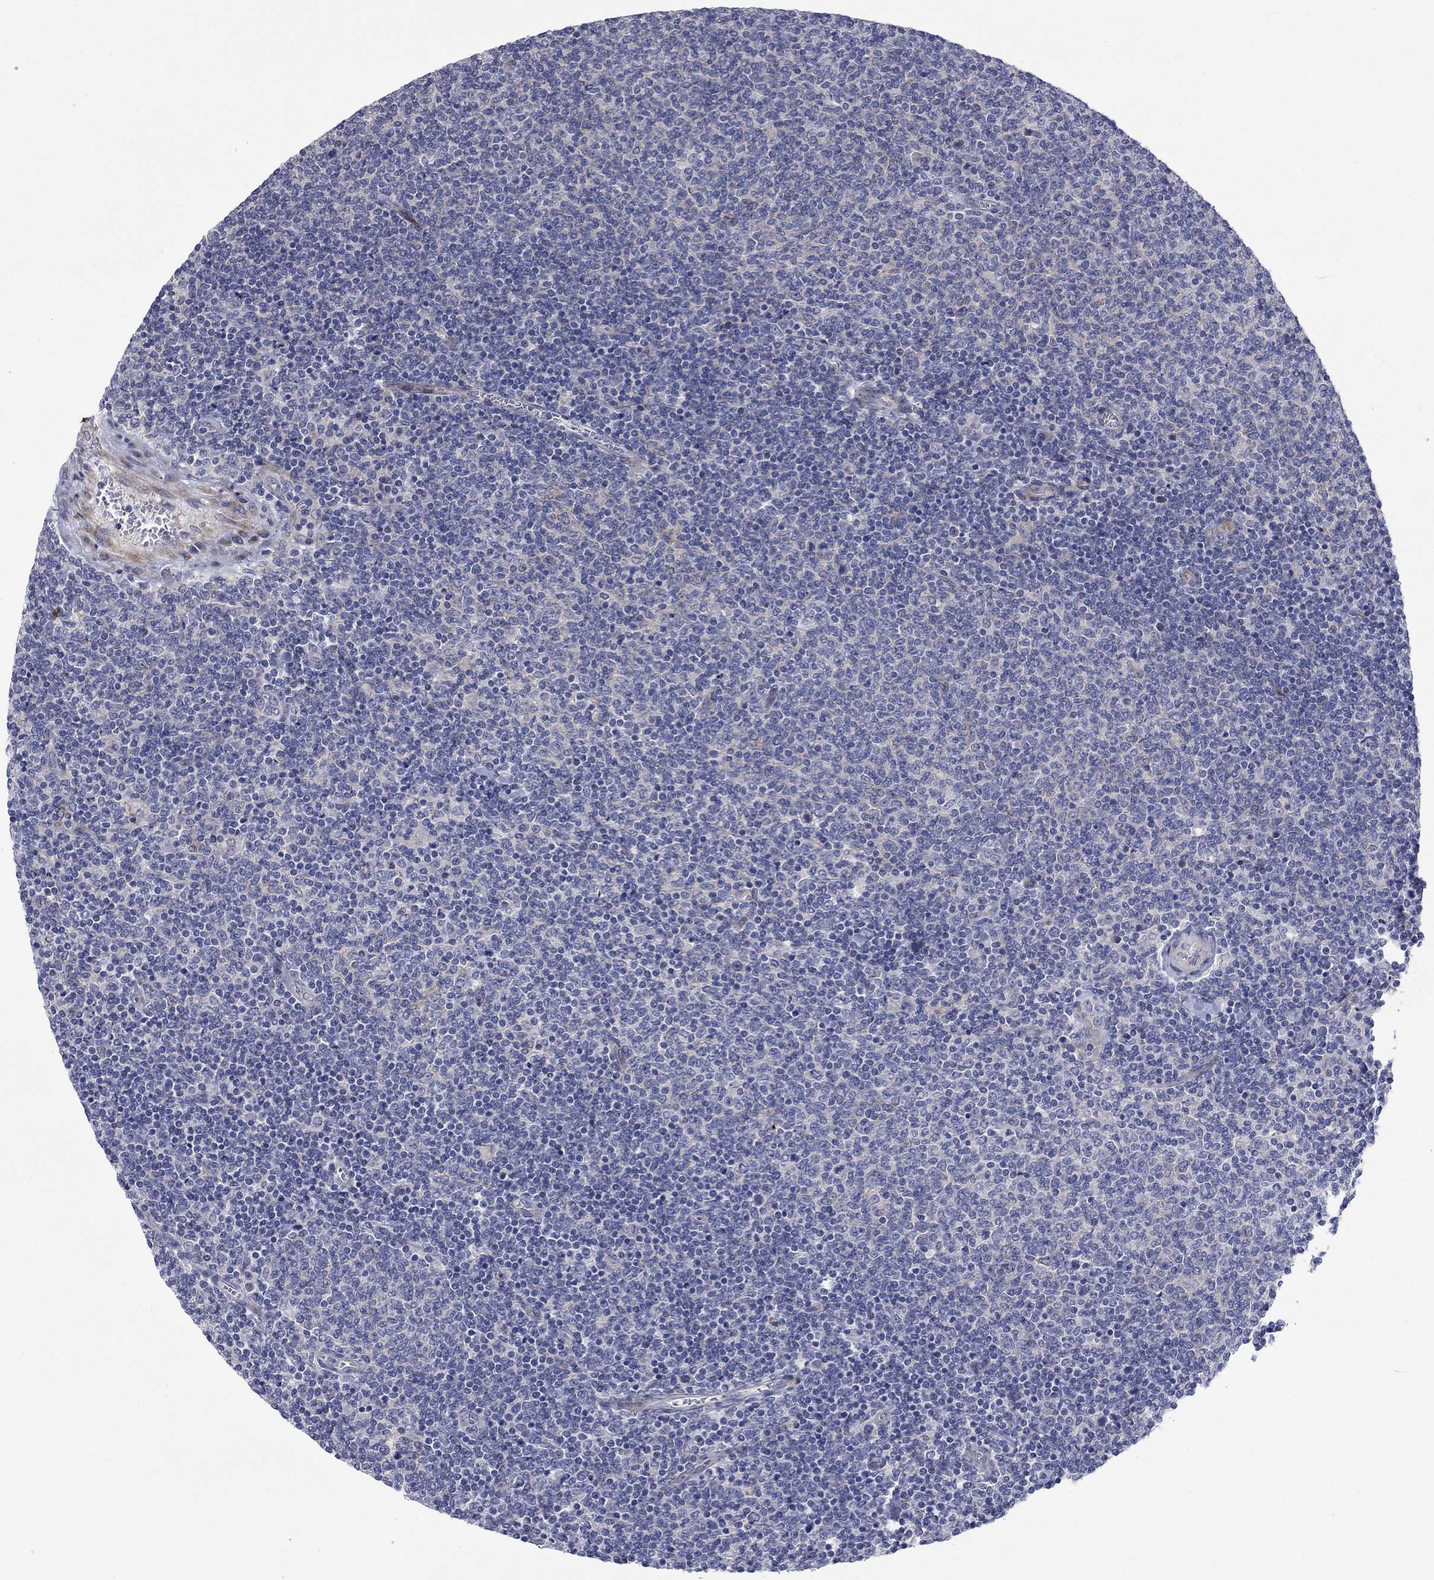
{"staining": {"intensity": "negative", "quantity": "none", "location": "none"}, "tissue": "lymphoma", "cell_type": "Tumor cells", "image_type": "cancer", "snomed": [{"axis": "morphology", "description": "Malignant lymphoma, non-Hodgkin's type, Low grade"}, {"axis": "topography", "description": "Lymph node"}], "caption": "Tumor cells show no significant protein staining in lymphoma.", "gene": "FXR1", "patient": {"sex": "male", "age": 52}}